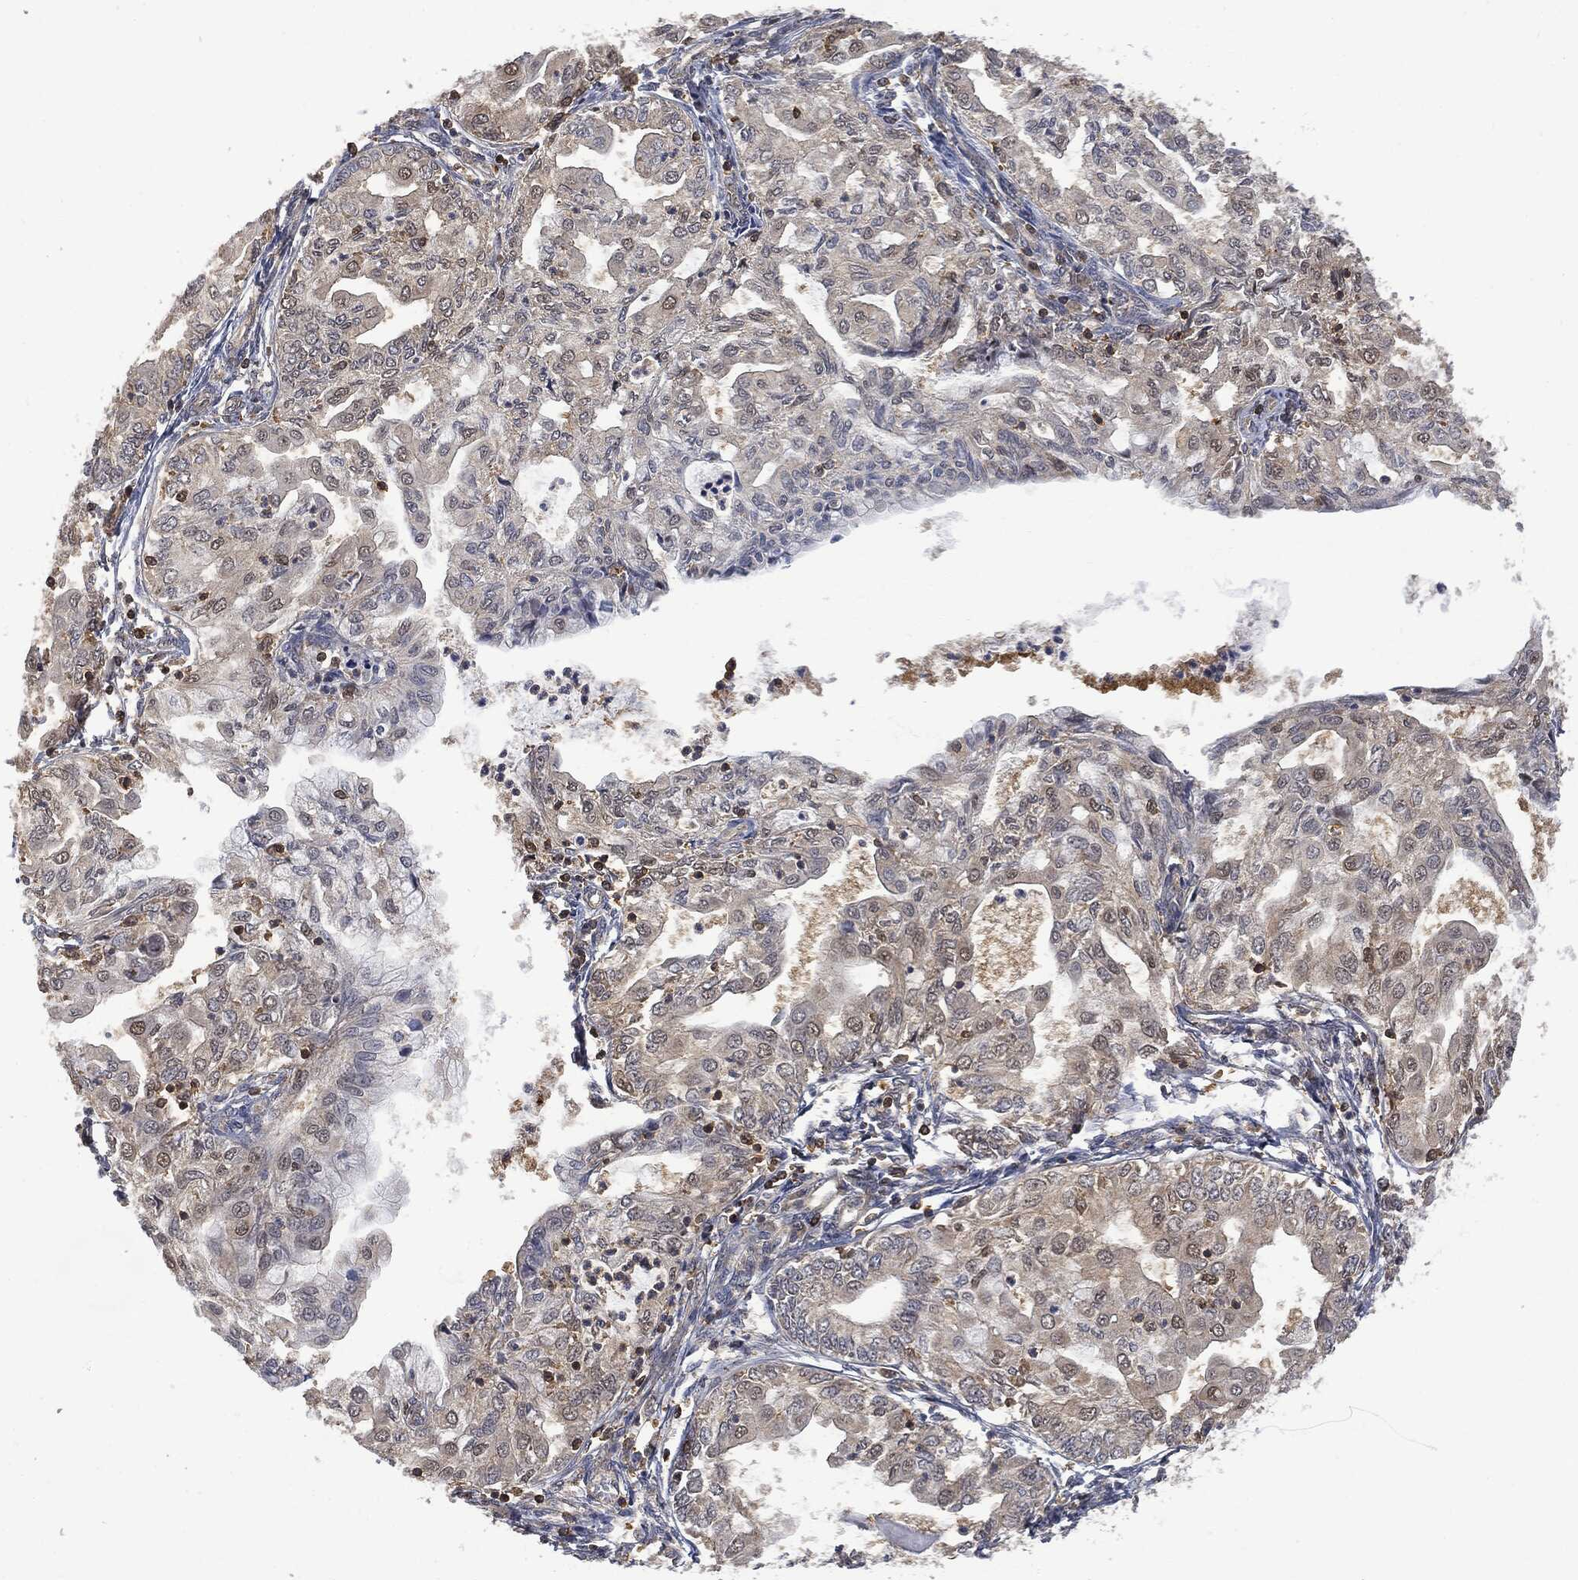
{"staining": {"intensity": "weak", "quantity": "<25%", "location": "cytoplasmic/membranous"}, "tissue": "endometrial cancer", "cell_type": "Tumor cells", "image_type": "cancer", "snomed": [{"axis": "morphology", "description": "Adenocarcinoma, NOS"}, {"axis": "topography", "description": "Endometrium"}], "caption": "Immunohistochemistry (IHC) micrograph of neoplastic tissue: adenocarcinoma (endometrial) stained with DAB (3,3'-diaminobenzidine) reveals no significant protein expression in tumor cells.", "gene": "PSMB10", "patient": {"sex": "female", "age": 68}}